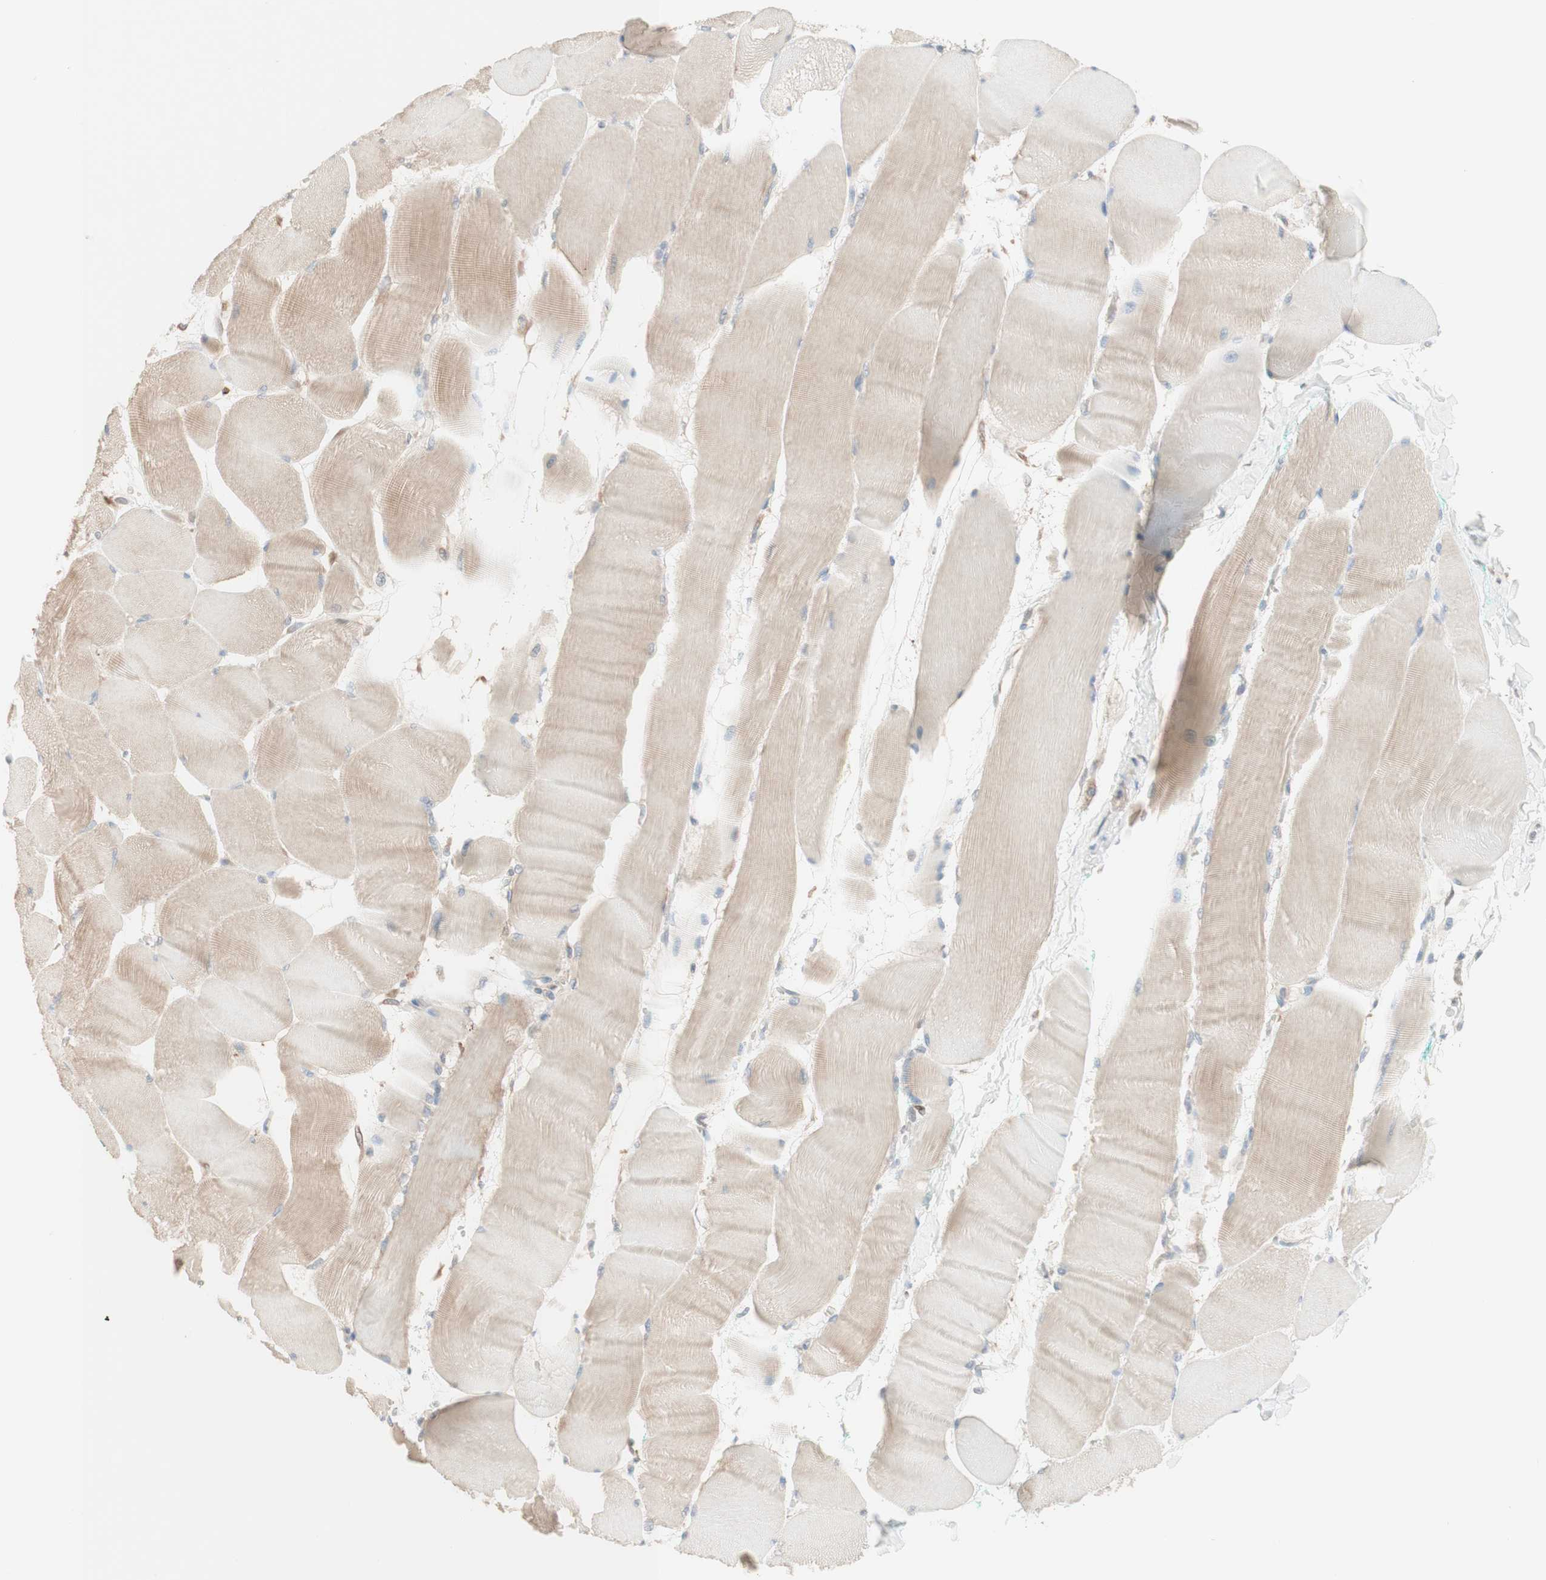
{"staining": {"intensity": "weak", "quantity": "25%-75%", "location": "cytoplasmic/membranous"}, "tissue": "skeletal muscle", "cell_type": "Myocytes", "image_type": "normal", "snomed": [{"axis": "morphology", "description": "Normal tissue, NOS"}, {"axis": "morphology", "description": "Squamous cell carcinoma, NOS"}, {"axis": "topography", "description": "Skeletal muscle"}], "caption": "This histopathology image demonstrates immunohistochemistry (IHC) staining of unremarkable skeletal muscle, with low weak cytoplasmic/membranous expression in approximately 25%-75% of myocytes.", "gene": "COMT", "patient": {"sex": "male", "age": 51}}